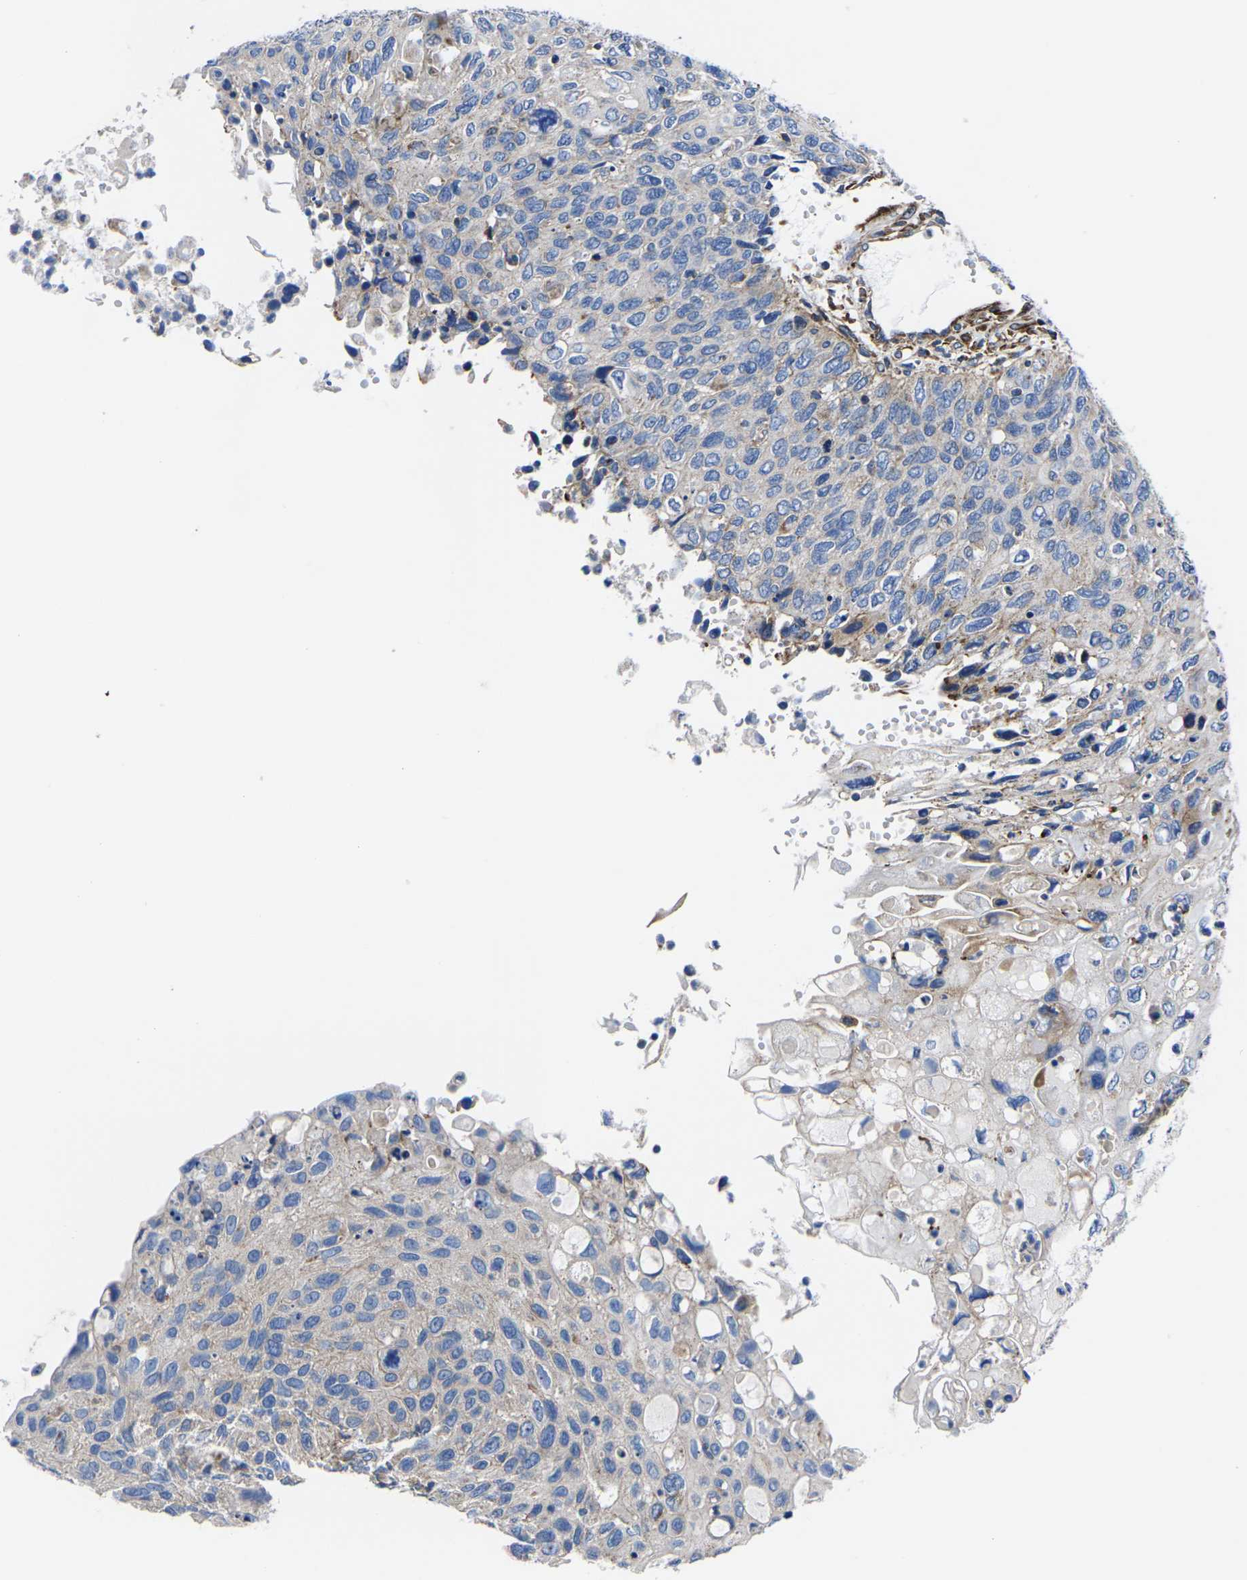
{"staining": {"intensity": "negative", "quantity": "none", "location": "none"}, "tissue": "cervical cancer", "cell_type": "Tumor cells", "image_type": "cancer", "snomed": [{"axis": "morphology", "description": "Squamous cell carcinoma, NOS"}, {"axis": "topography", "description": "Cervix"}], "caption": "Histopathology image shows no protein staining in tumor cells of cervical cancer tissue.", "gene": "GPR4", "patient": {"sex": "female", "age": 70}}